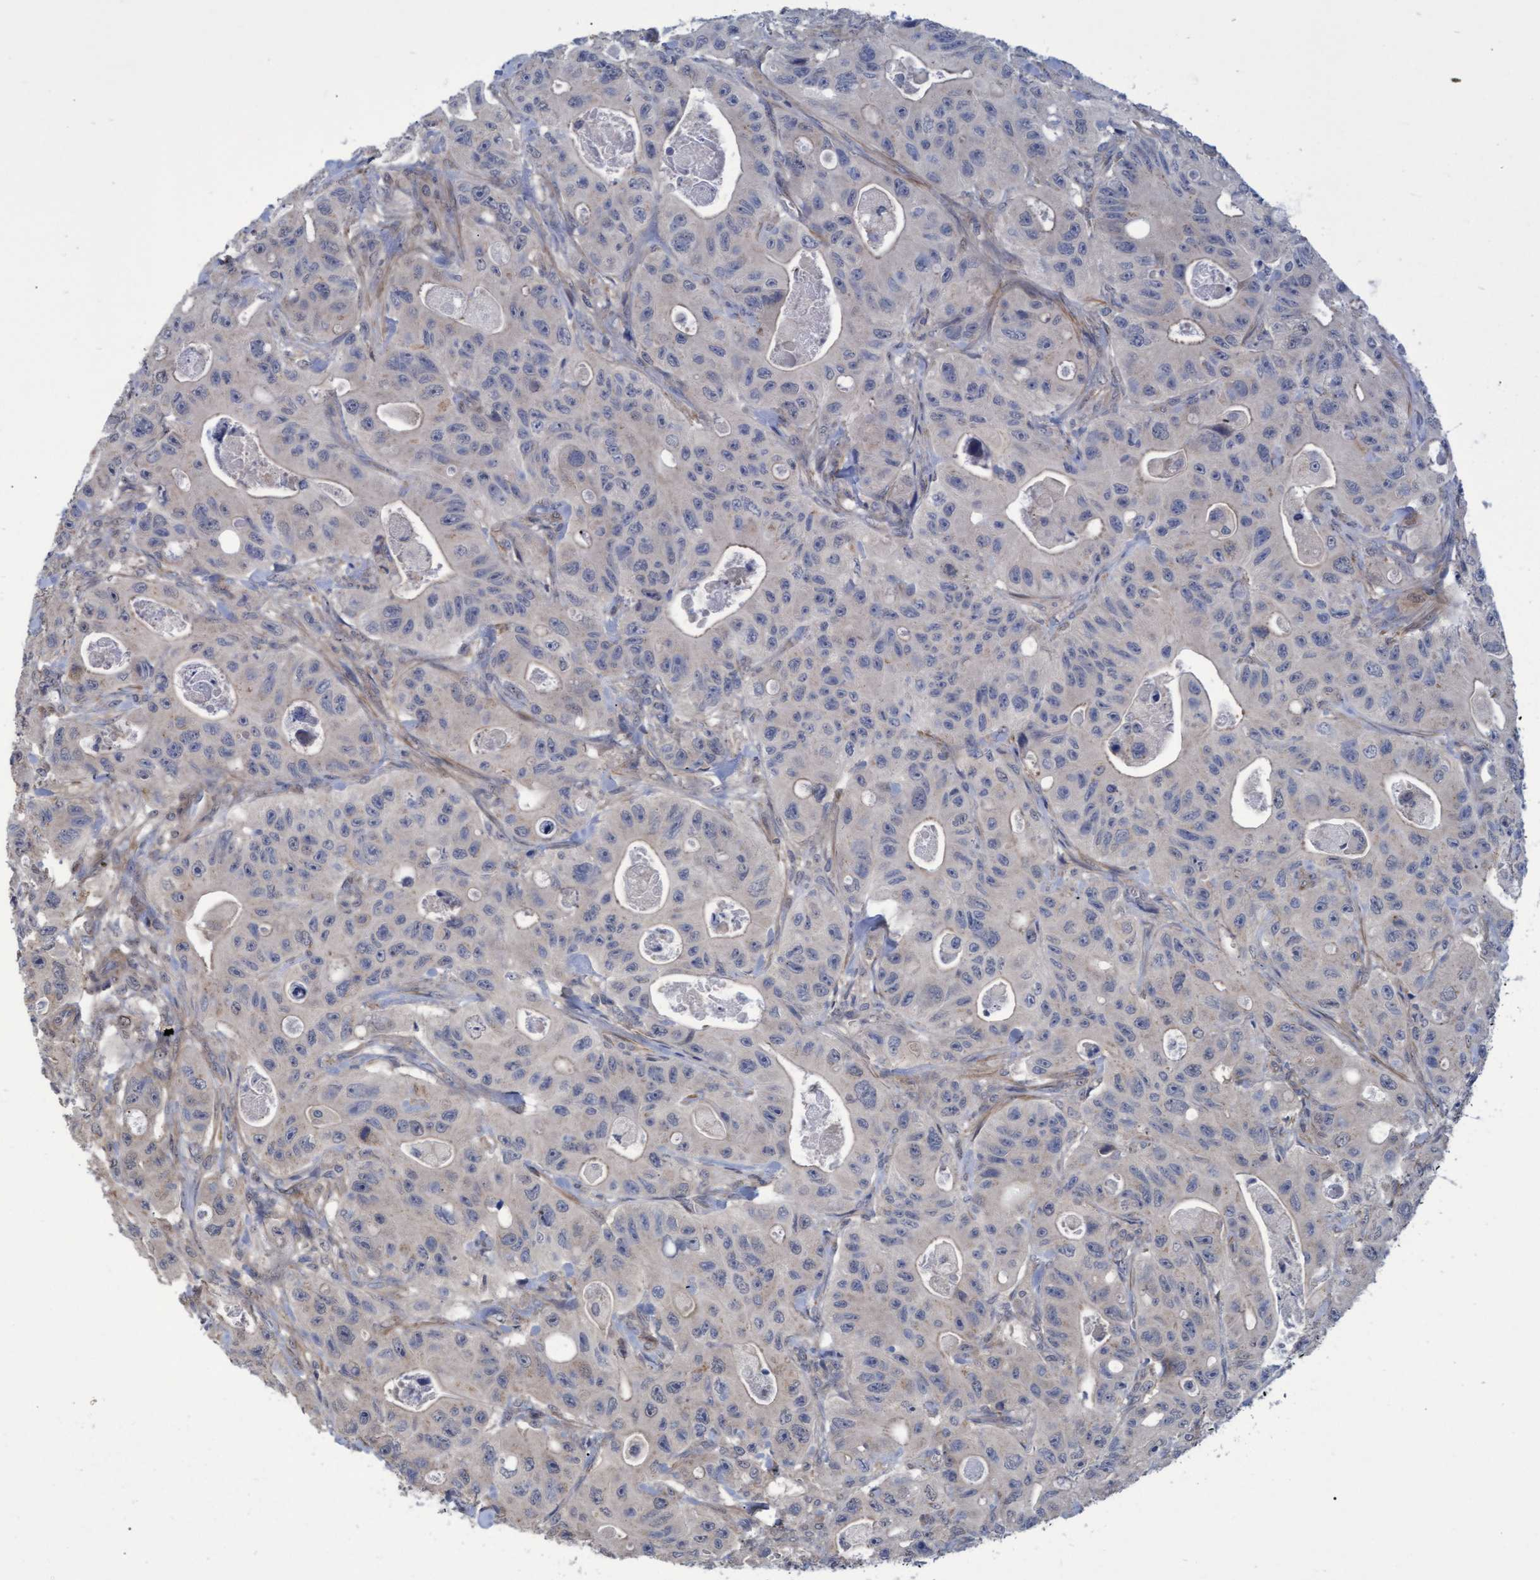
{"staining": {"intensity": "negative", "quantity": "none", "location": "none"}, "tissue": "colorectal cancer", "cell_type": "Tumor cells", "image_type": "cancer", "snomed": [{"axis": "morphology", "description": "Adenocarcinoma, NOS"}, {"axis": "topography", "description": "Colon"}], "caption": "DAB immunohistochemical staining of adenocarcinoma (colorectal) displays no significant staining in tumor cells.", "gene": "NAA15", "patient": {"sex": "female", "age": 46}}